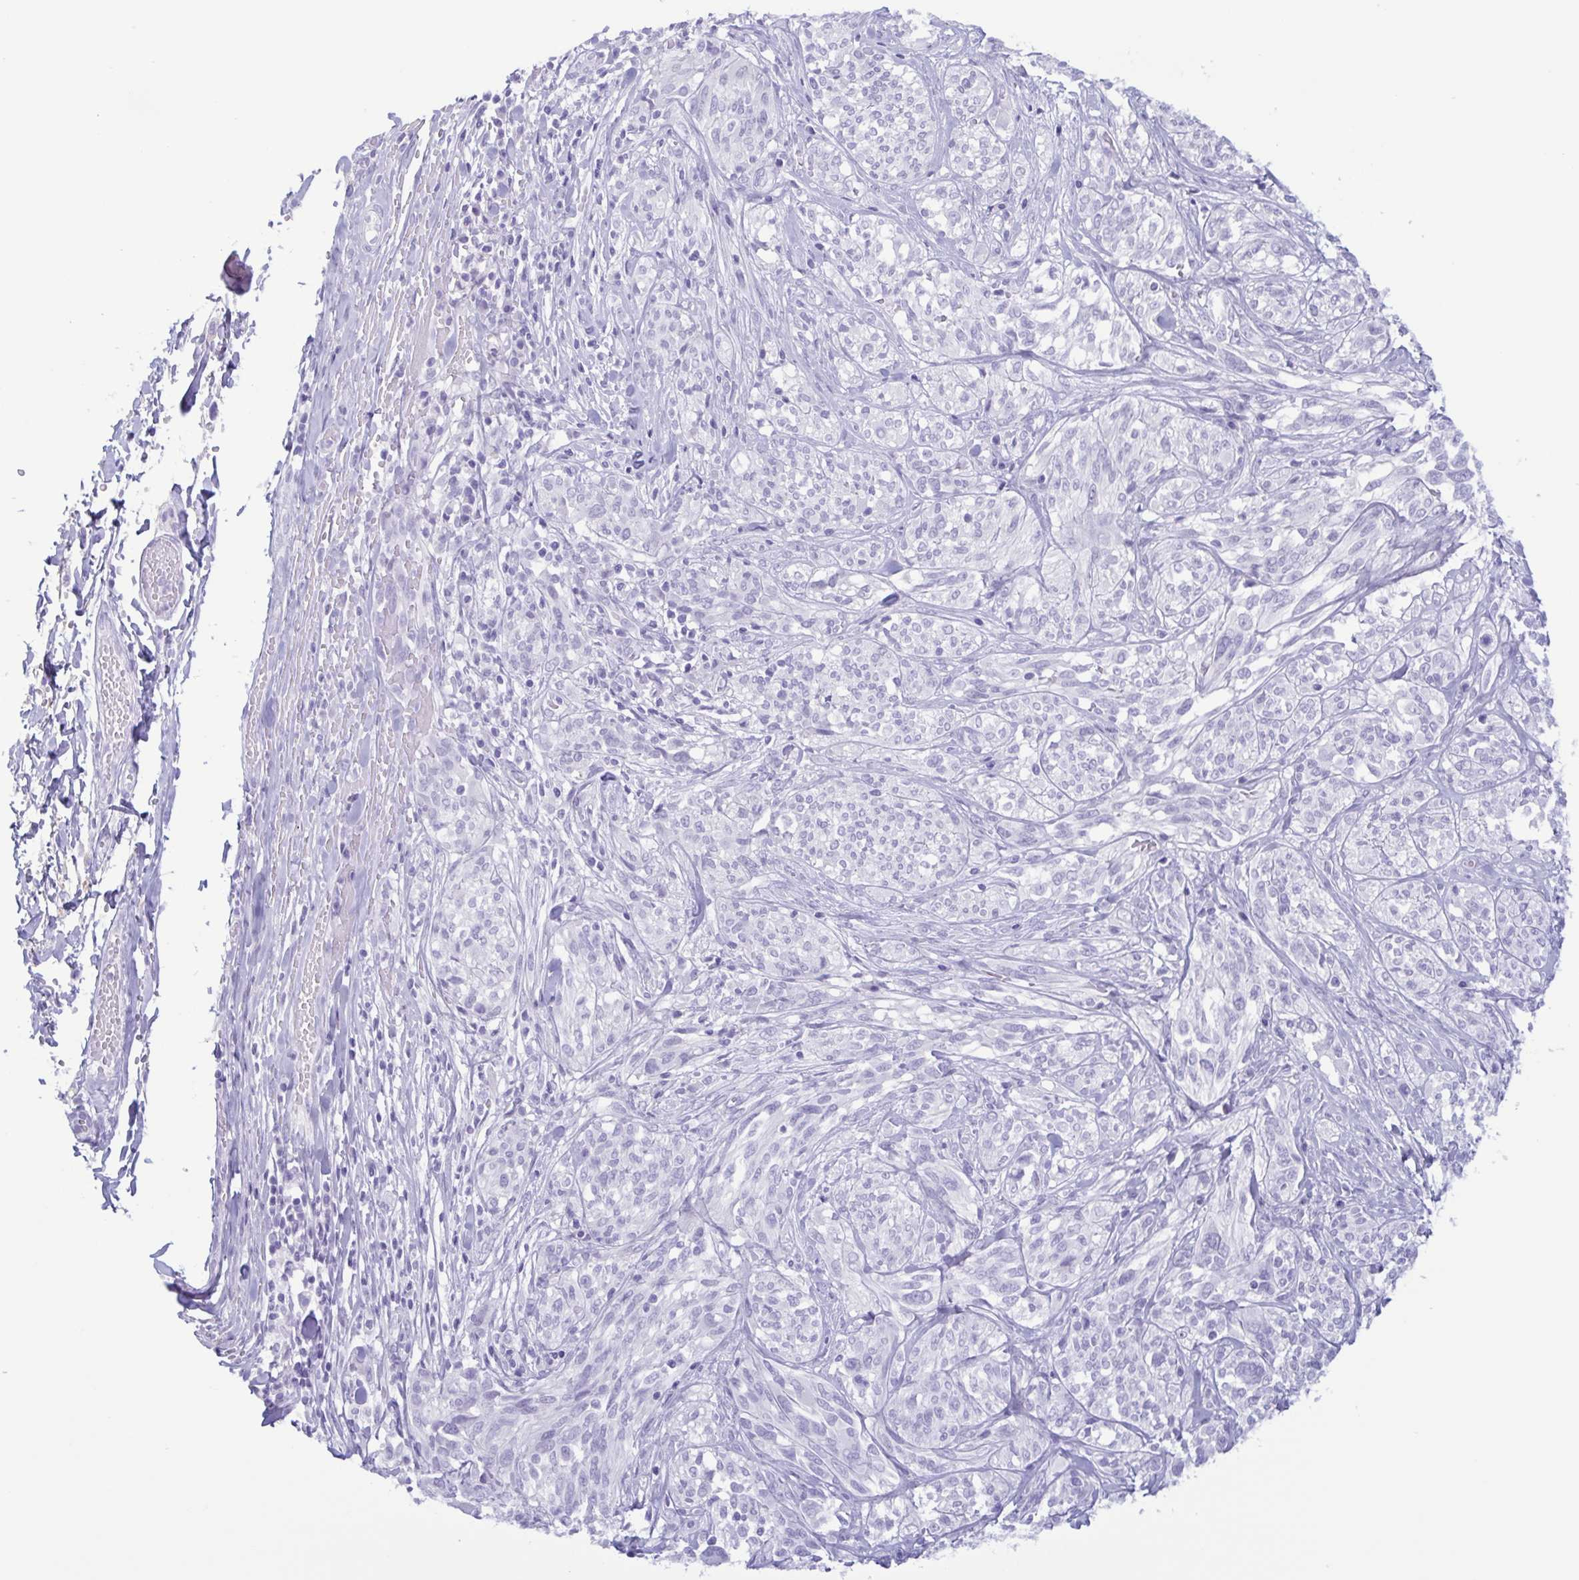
{"staining": {"intensity": "negative", "quantity": "none", "location": "none"}, "tissue": "melanoma", "cell_type": "Tumor cells", "image_type": "cancer", "snomed": [{"axis": "morphology", "description": "Malignant melanoma, NOS"}, {"axis": "topography", "description": "Skin"}], "caption": "This is a image of immunohistochemistry staining of melanoma, which shows no staining in tumor cells. (Brightfield microscopy of DAB IHC at high magnification).", "gene": "LTF", "patient": {"sex": "female", "age": 91}}